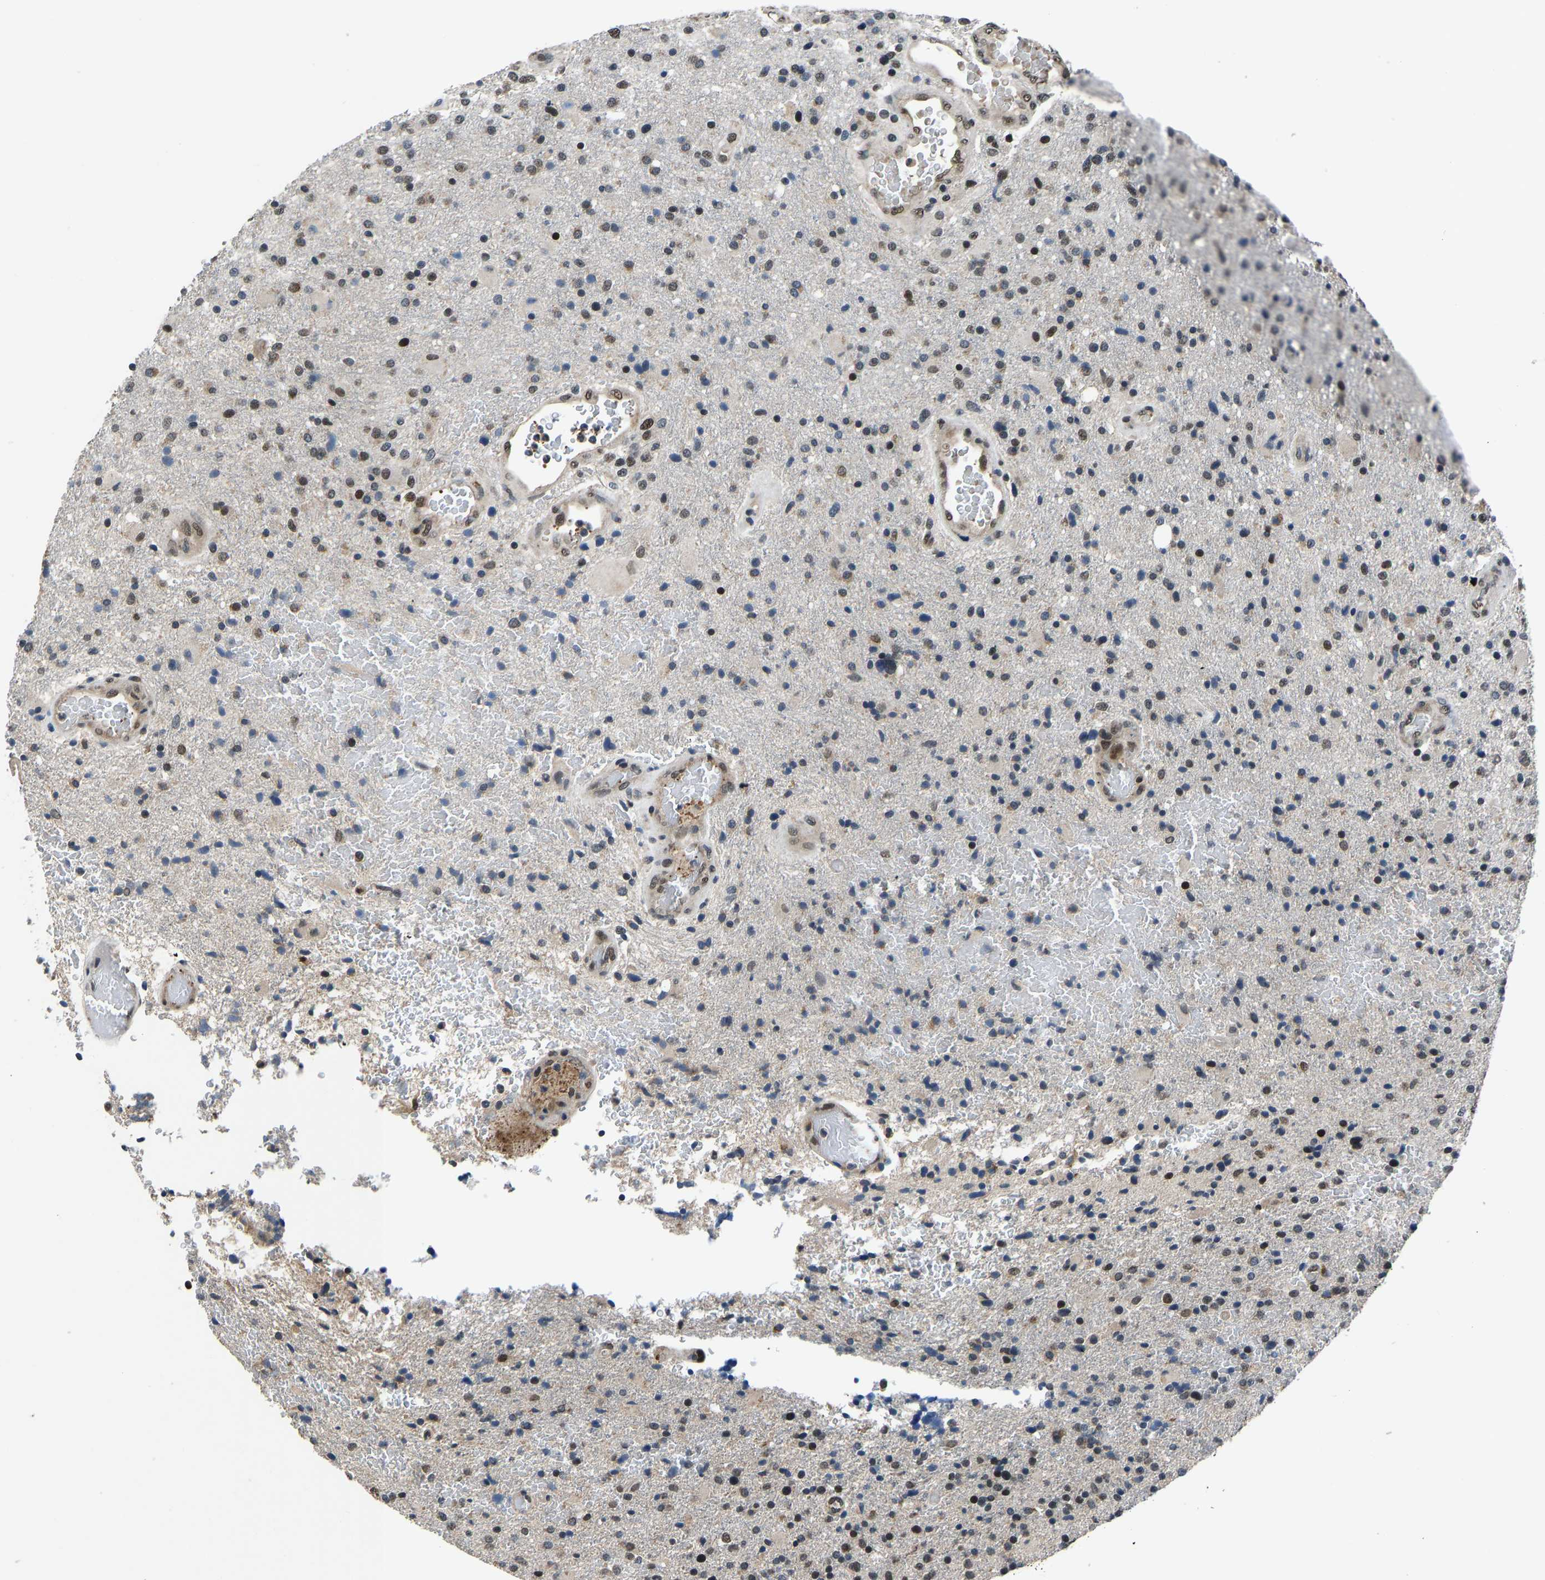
{"staining": {"intensity": "weak", "quantity": "25%-75%", "location": "nuclear"}, "tissue": "glioma", "cell_type": "Tumor cells", "image_type": "cancer", "snomed": [{"axis": "morphology", "description": "Glioma, malignant, High grade"}, {"axis": "topography", "description": "Brain"}], "caption": "Malignant high-grade glioma stained with DAB (3,3'-diaminobenzidine) immunohistochemistry shows low levels of weak nuclear staining in approximately 25%-75% of tumor cells. (DAB = brown stain, brightfield microscopy at high magnification).", "gene": "FOS", "patient": {"sex": "male", "age": 72}}